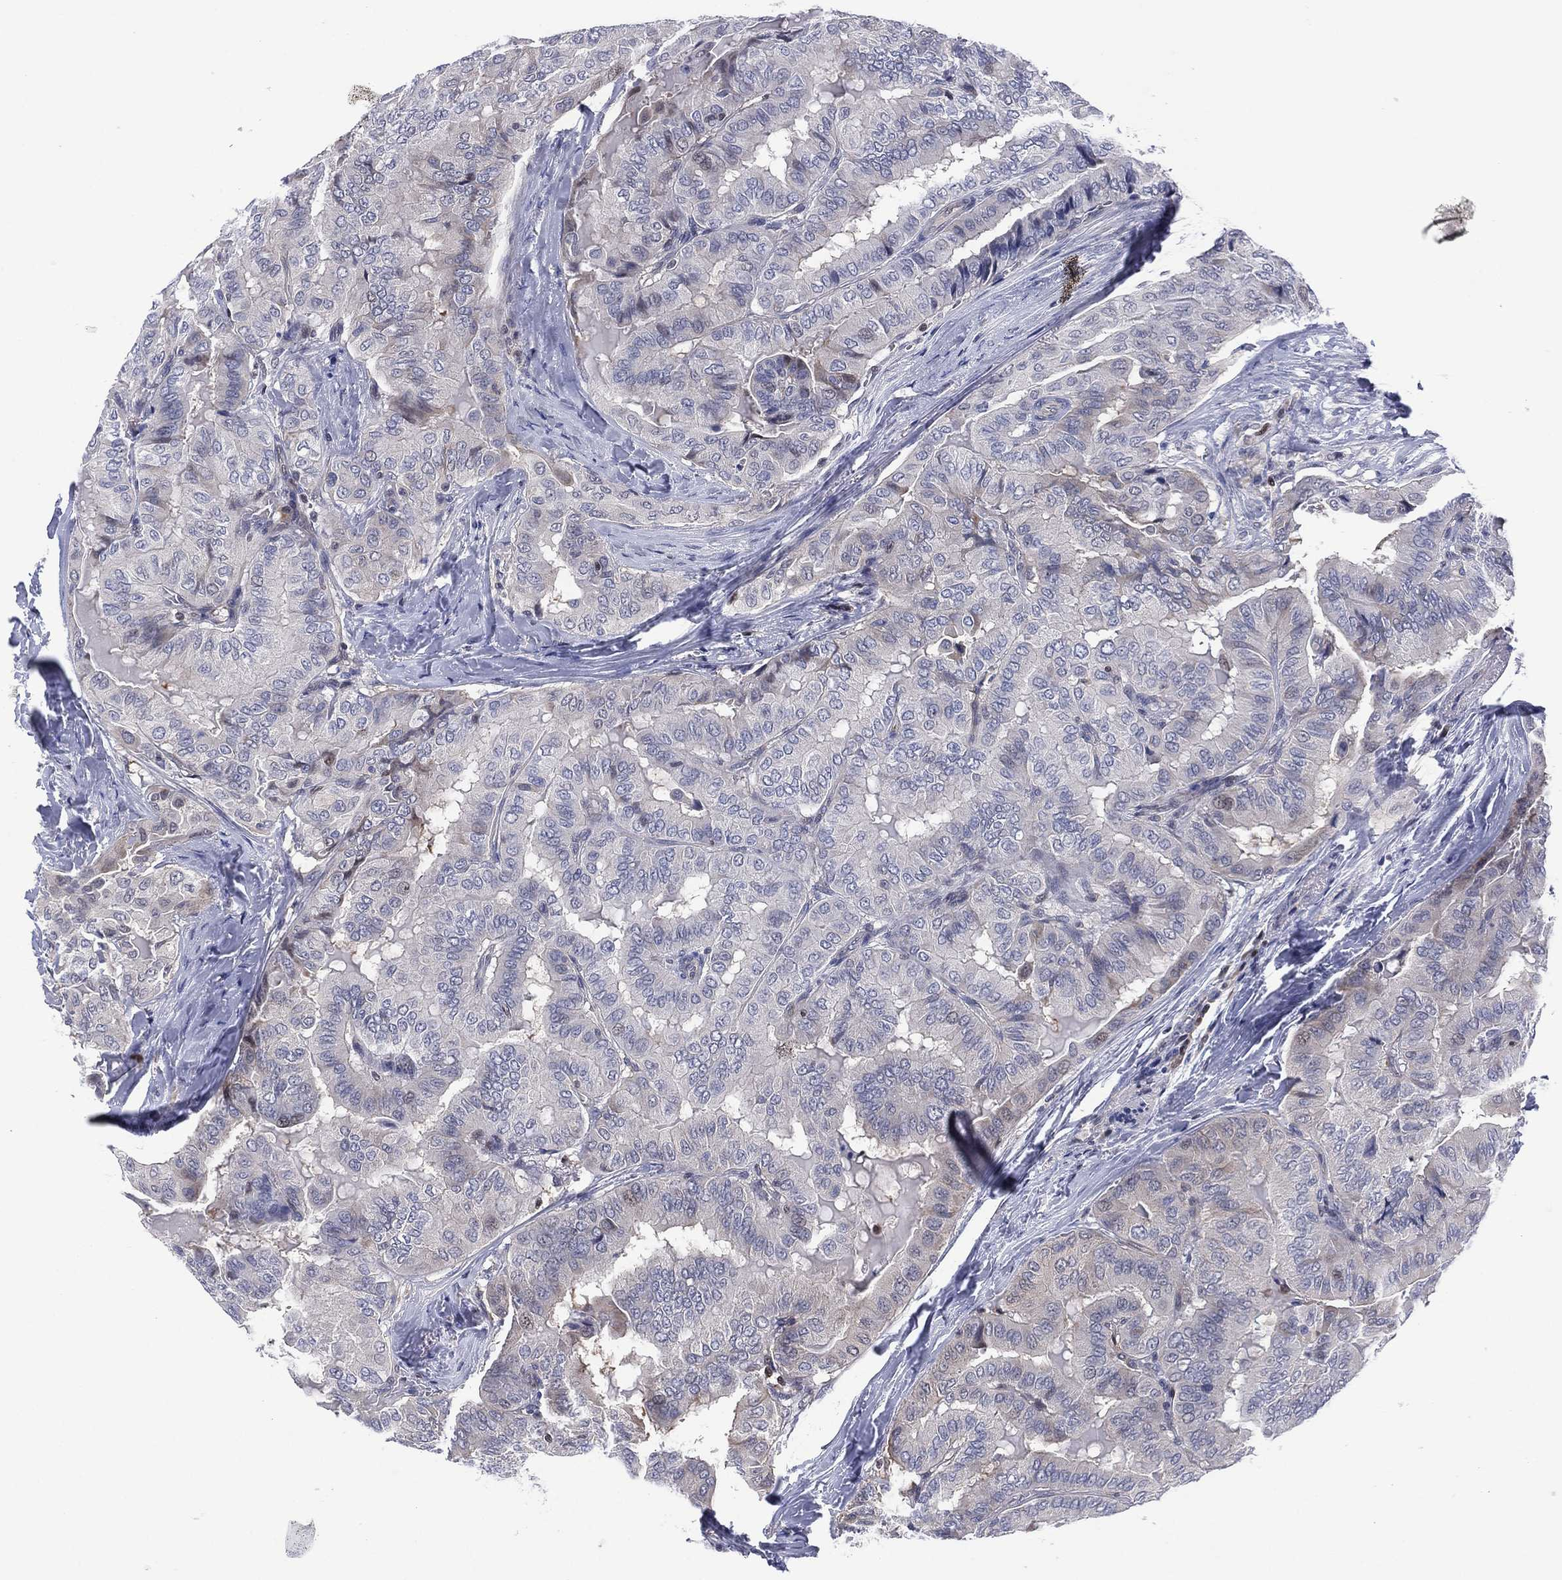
{"staining": {"intensity": "negative", "quantity": "none", "location": "none"}, "tissue": "thyroid cancer", "cell_type": "Tumor cells", "image_type": "cancer", "snomed": [{"axis": "morphology", "description": "Papillary adenocarcinoma, NOS"}, {"axis": "topography", "description": "Thyroid gland"}], "caption": "This histopathology image is of thyroid papillary adenocarcinoma stained with immunohistochemistry to label a protein in brown with the nuclei are counter-stained blue. There is no staining in tumor cells.", "gene": "SLC4A4", "patient": {"sex": "female", "age": 68}}